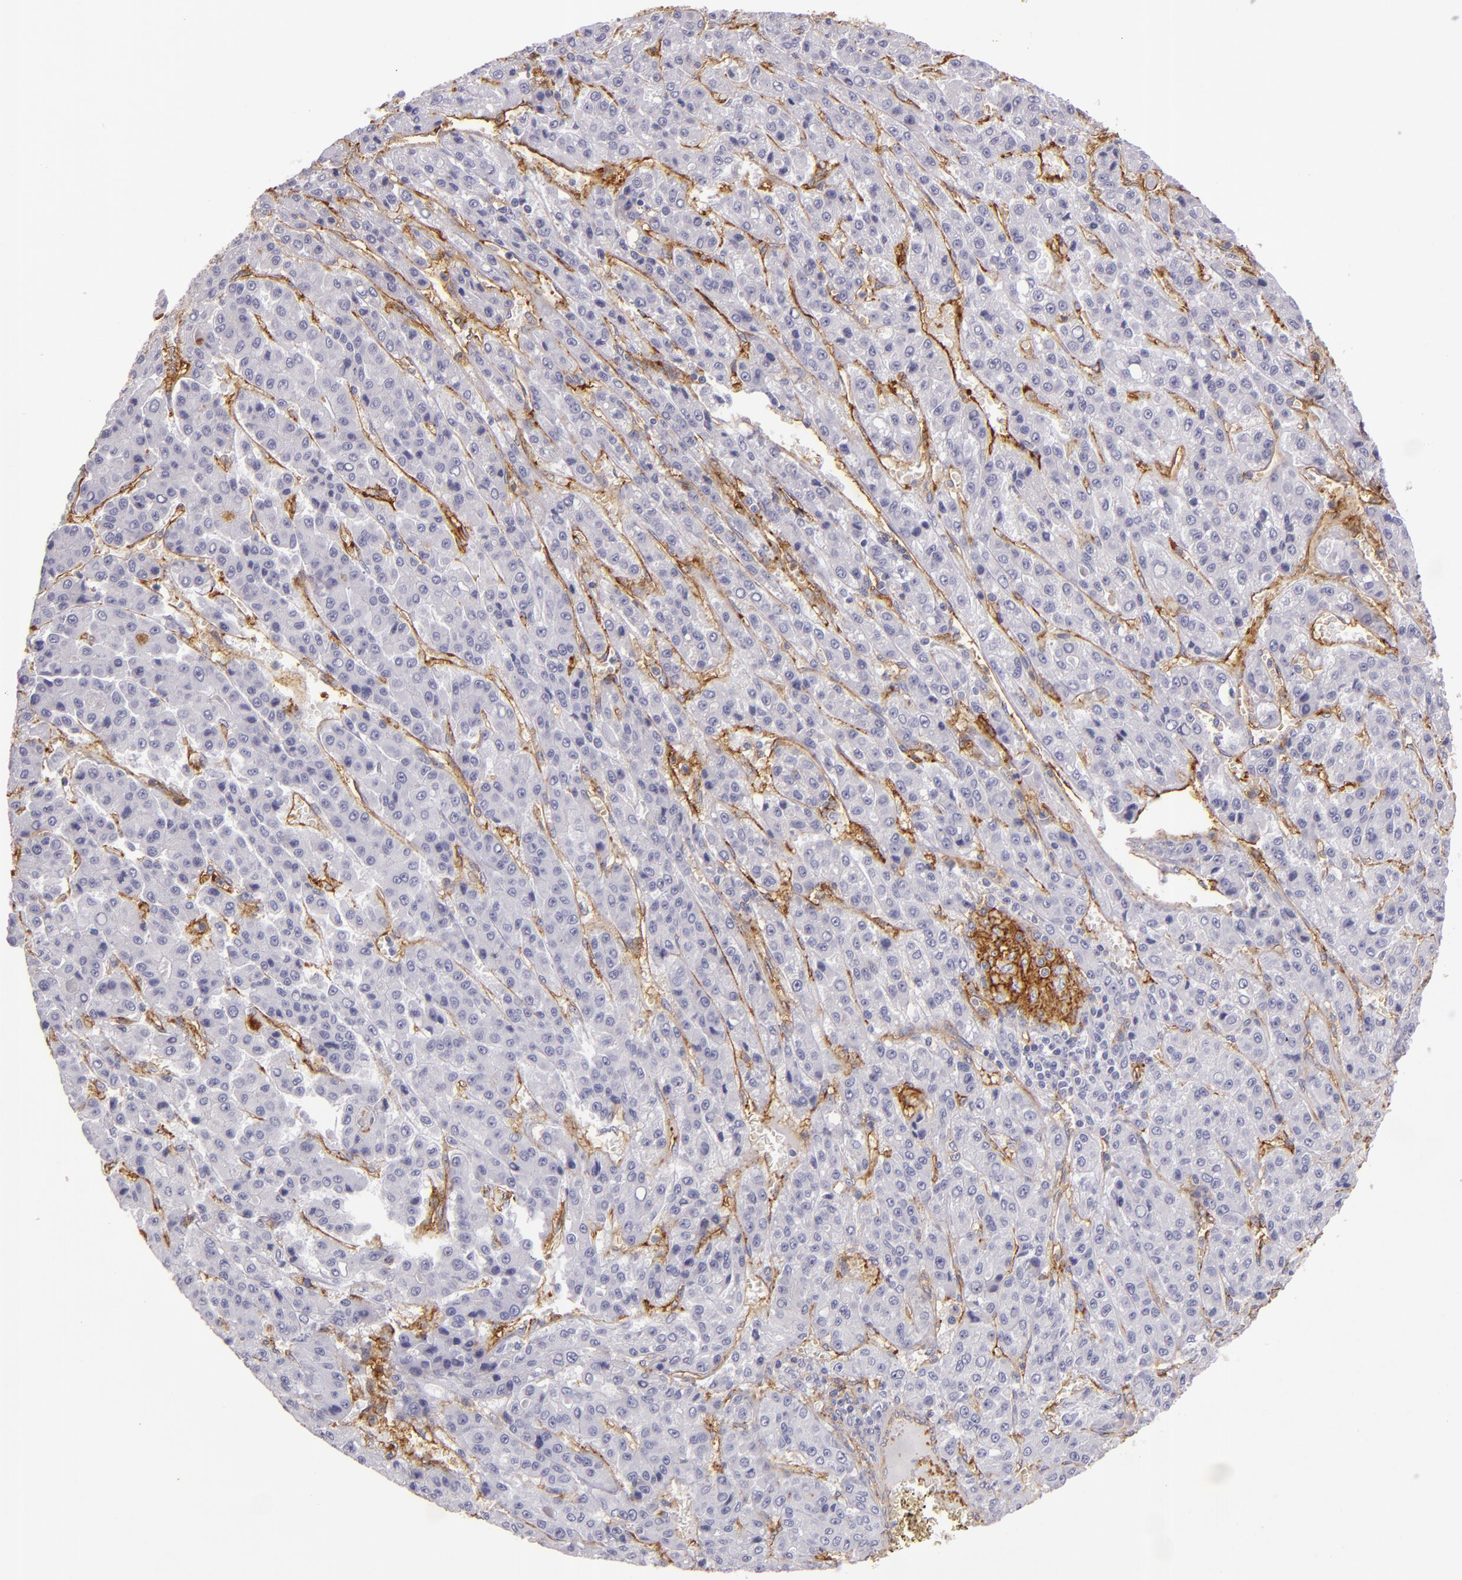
{"staining": {"intensity": "negative", "quantity": "none", "location": "none"}, "tissue": "liver cancer", "cell_type": "Tumor cells", "image_type": "cancer", "snomed": [{"axis": "morphology", "description": "Carcinoma, Hepatocellular, NOS"}, {"axis": "topography", "description": "Liver"}], "caption": "The photomicrograph reveals no significant expression in tumor cells of liver hepatocellular carcinoma.", "gene": "CD9", "patient": {"sex": "male", "age": 70}}